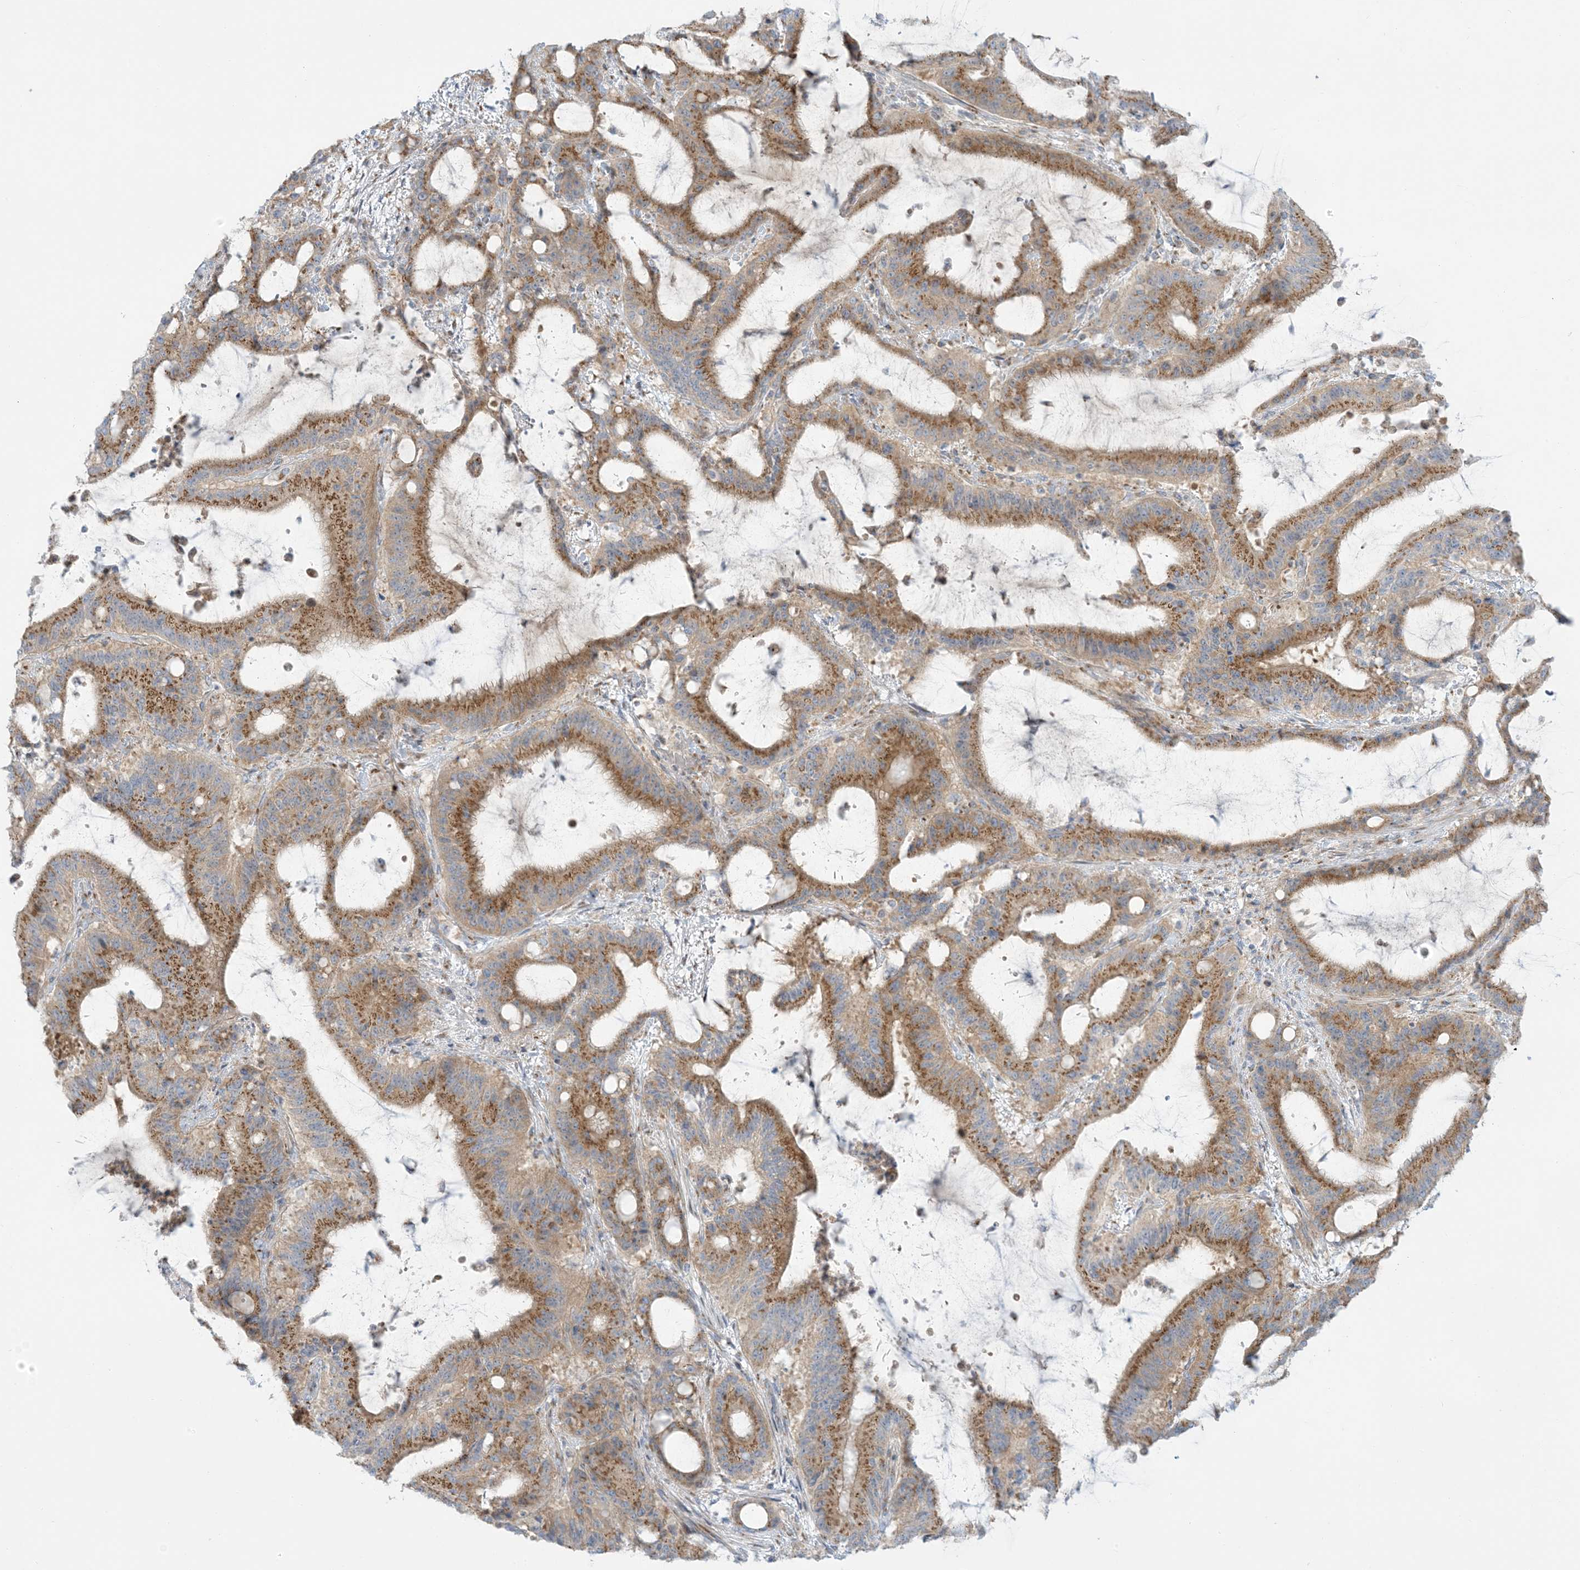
{"staining": {"intensity": "strong", "quantity": ">75%", "location": "cytoplasmic/membranous"}, "tissue": "liver cancer", "cell_type": "Tumor cells", "image_type": "cancer", "snomed": [{"axis": "morphology", "description": "Normal tissue, NOS"}, {"axis": "morphology", "description": "Cholangiocarcinoma"}, {"axis": "topography", "description": "Liver"}, {"axis": "topography", "description": "Peripheral nerve tissue"}], "caption": "A photomicrograph showing strong cytoplasmic/membranous staining in about >75% of tumor cells in liver cancer (cholangiocarcinoma), as visualized by brown immunohistochemical staining.", "gene": "AFTPH", "patient": {"sex": "female", "age": 73}}